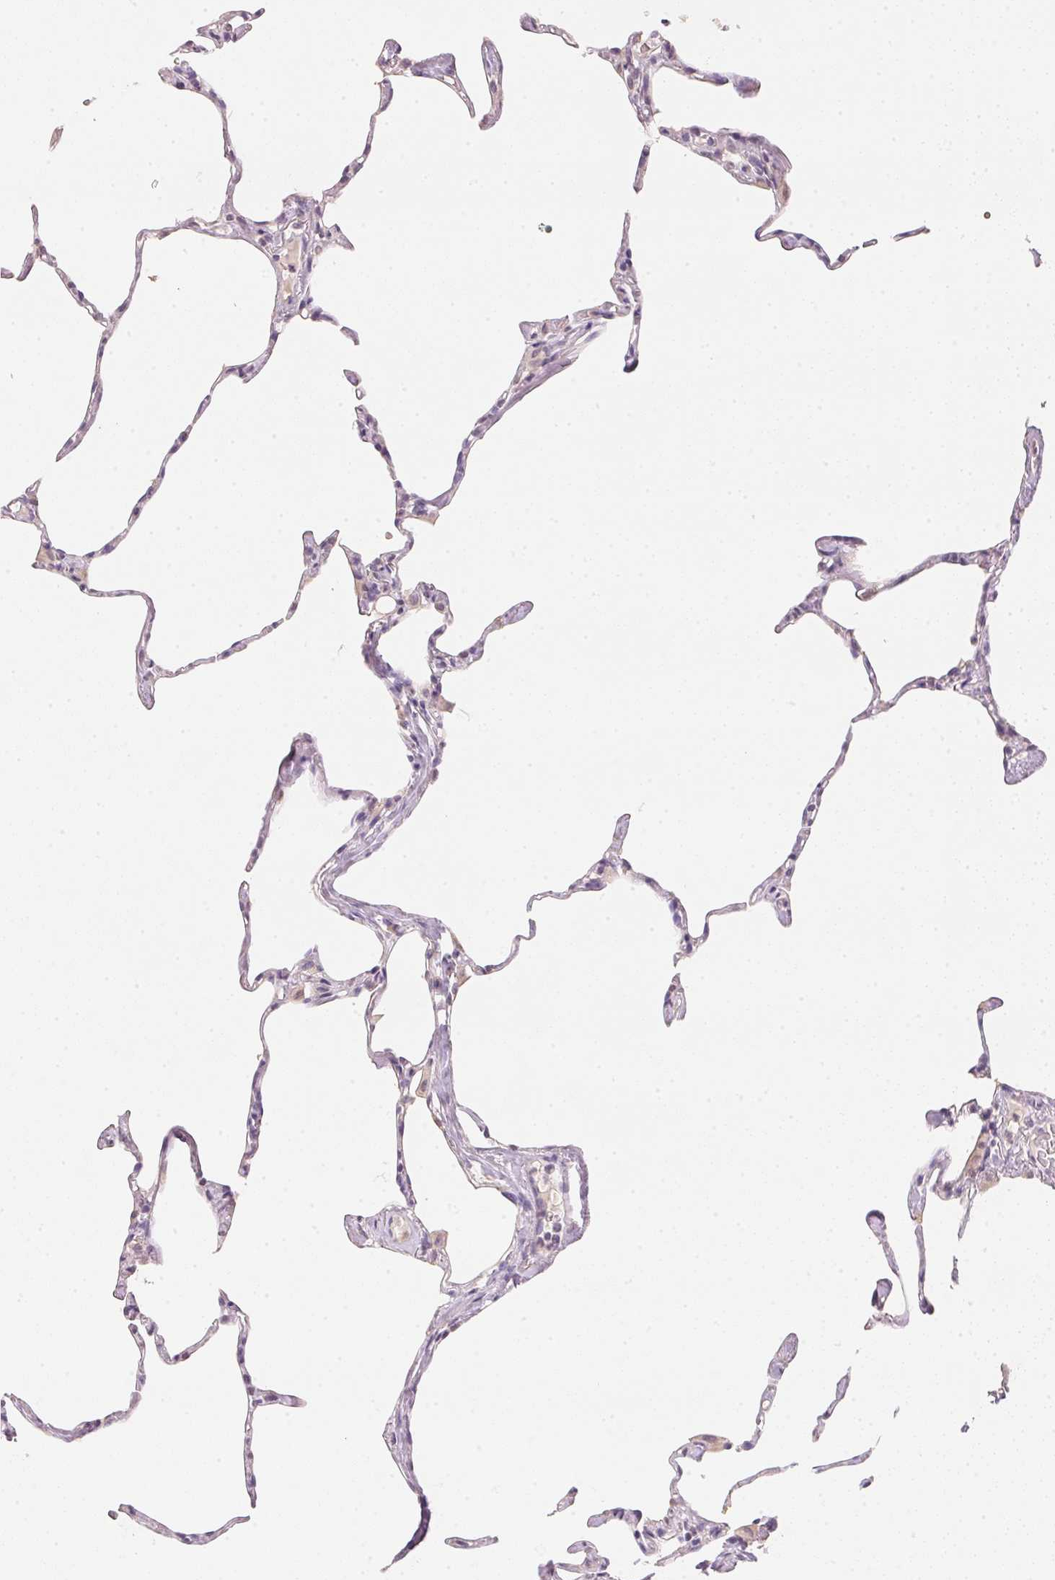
{"staining": {"intensity": "negative", "quantity": "none", "location": "none"}, "tissue": "lung", "cell_type": "Alveolar cells", "image_type": "normal", "snomed": [{"axis": "morphology", "description": "Normal tissue, NOS"}, {"axis": "topography", "description": "Lung"}], "caption": "IHC micrograph of benign lung stained for a protein (brown), which exhibits no positivity in alveolar cells.", "gene": "DHCR24", "patient": {"sex": "male", "age": 65}}